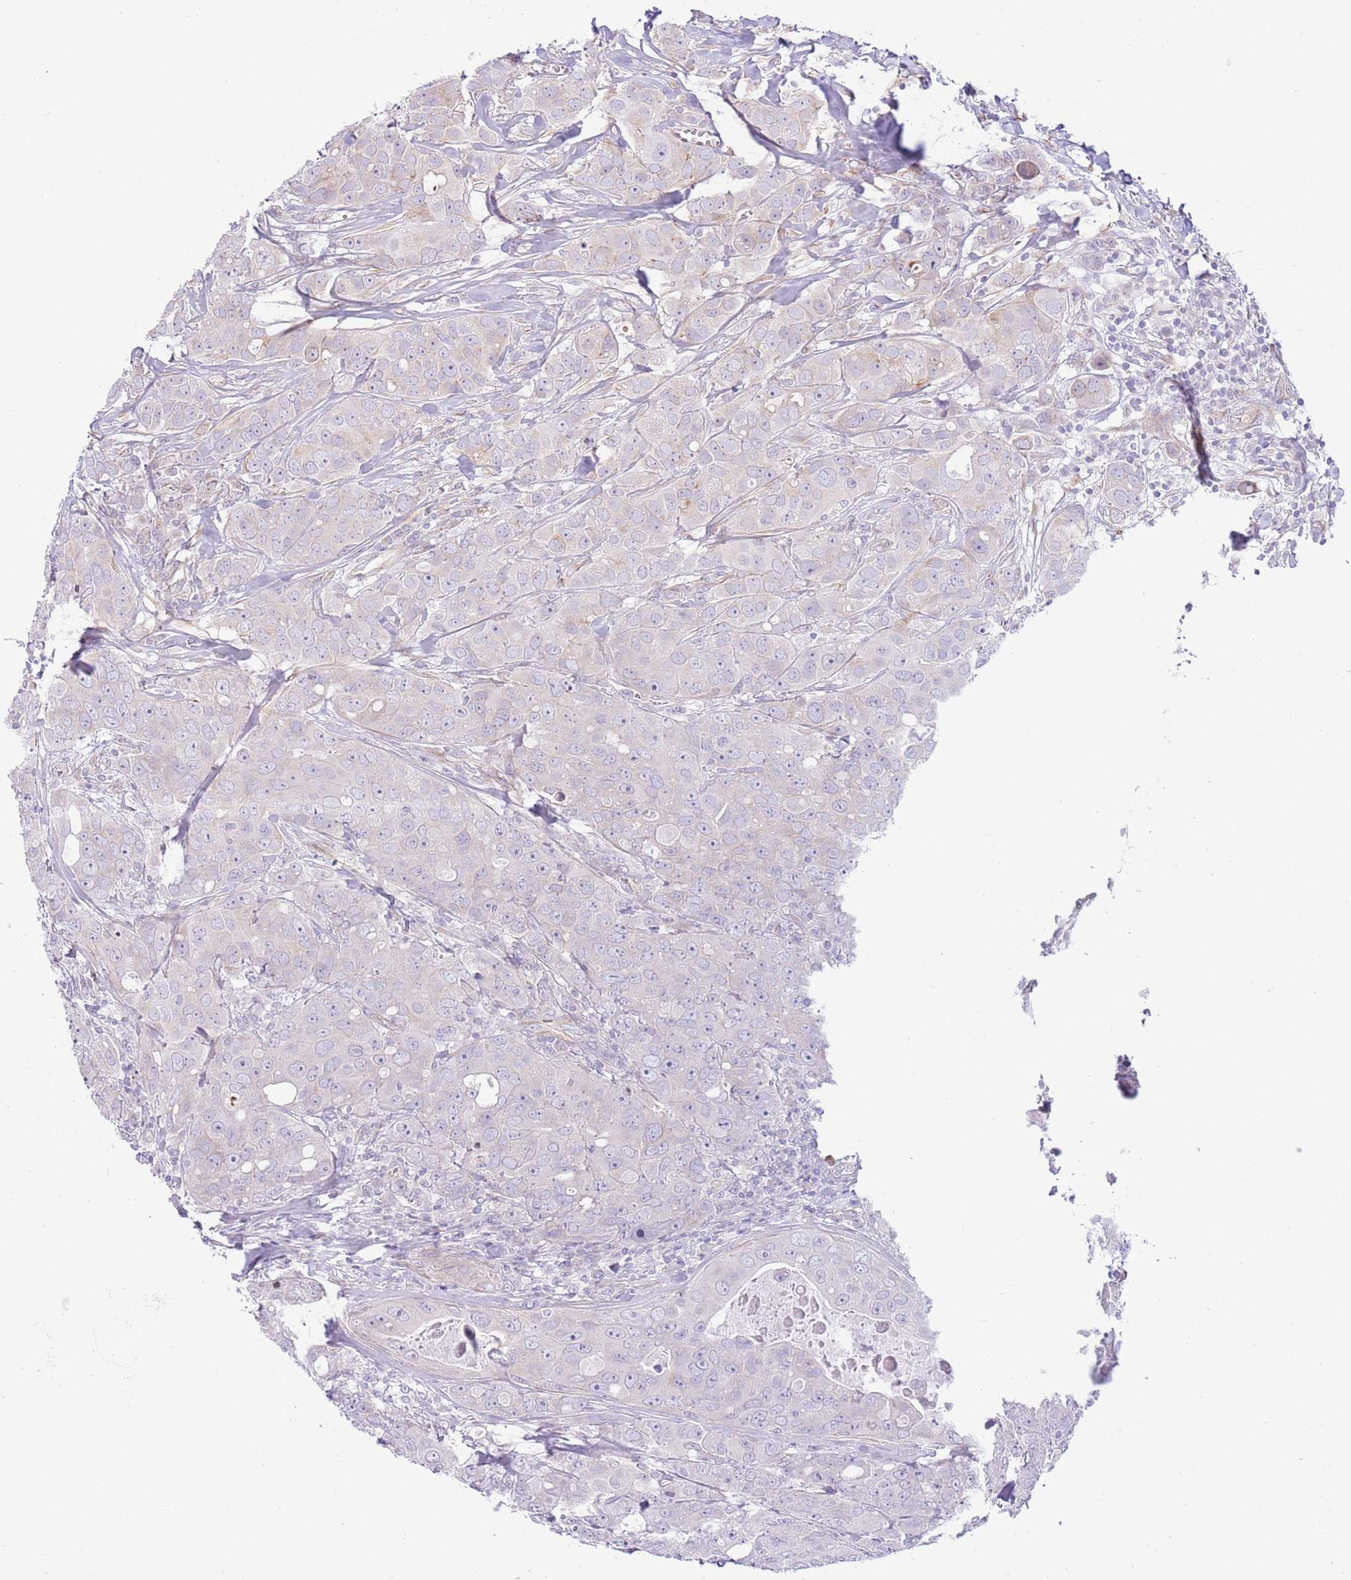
{"staining": {"intensity": "negative", "quantity": "none", "location": "none"}, "tissue": "breast cancer", "cell_type": "Tumor cells", "image_type": "cancer", "snomed": [{"axis": "morphology", "description": "Duct carcinoma"}, {"axis": "topography", "description": "Breast"}], "caption": "DAB (3,3'-diaminobenzidine) immunohistochemical staining of intraductal carcinoma (breast) demonstrates no significant positivity in tumor cells.", "gene": "ZC4H2", "patient": {"sex": "female", "age": 43}}